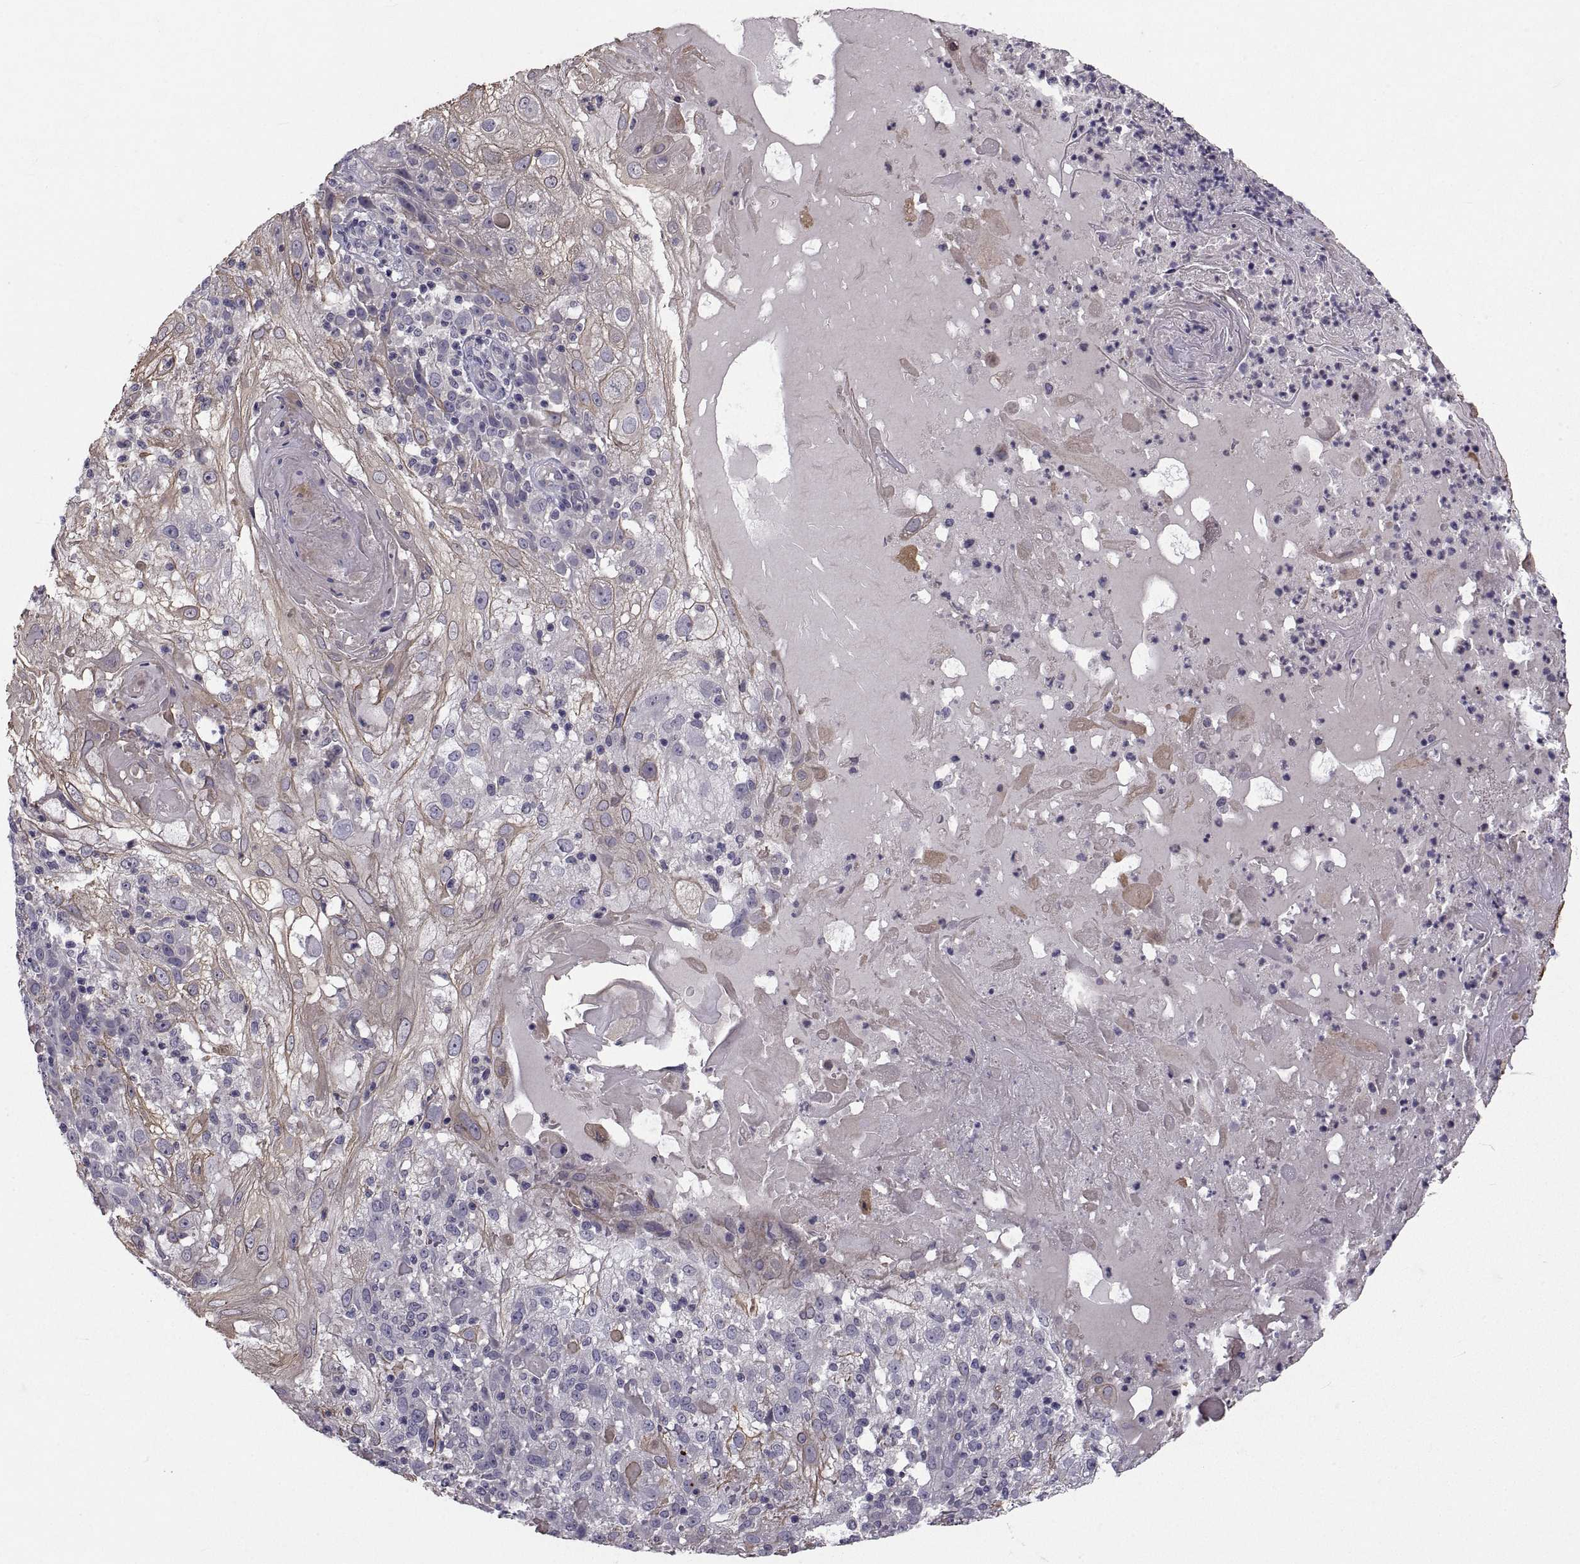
{"staining": {"intensity": "moderate", "quantity": "25%-75%", "location": "cytoplasmic/membranous"}, "tissue": "skin cancer", "cell_type": "Tumor cells", "image_type": "cancer", "snomed": [{"axis": "morphology", "description": "Normal tissue, NOS"}, {"axis": "morphology", "description": "Squamous cell carcinoma, NOS"}, {"axis": "topography", "description": "Skin"}], "caption": "IHC micrograph of squamous cell carcinoma (skin) stained for a protein (brown), which exhibits medium levels of moderate cytoplasmic/membranous staining in about 25%-75% of tumor cells.", "gene": "NPTX2", "patient": {"sex": "female", "age": 83}}